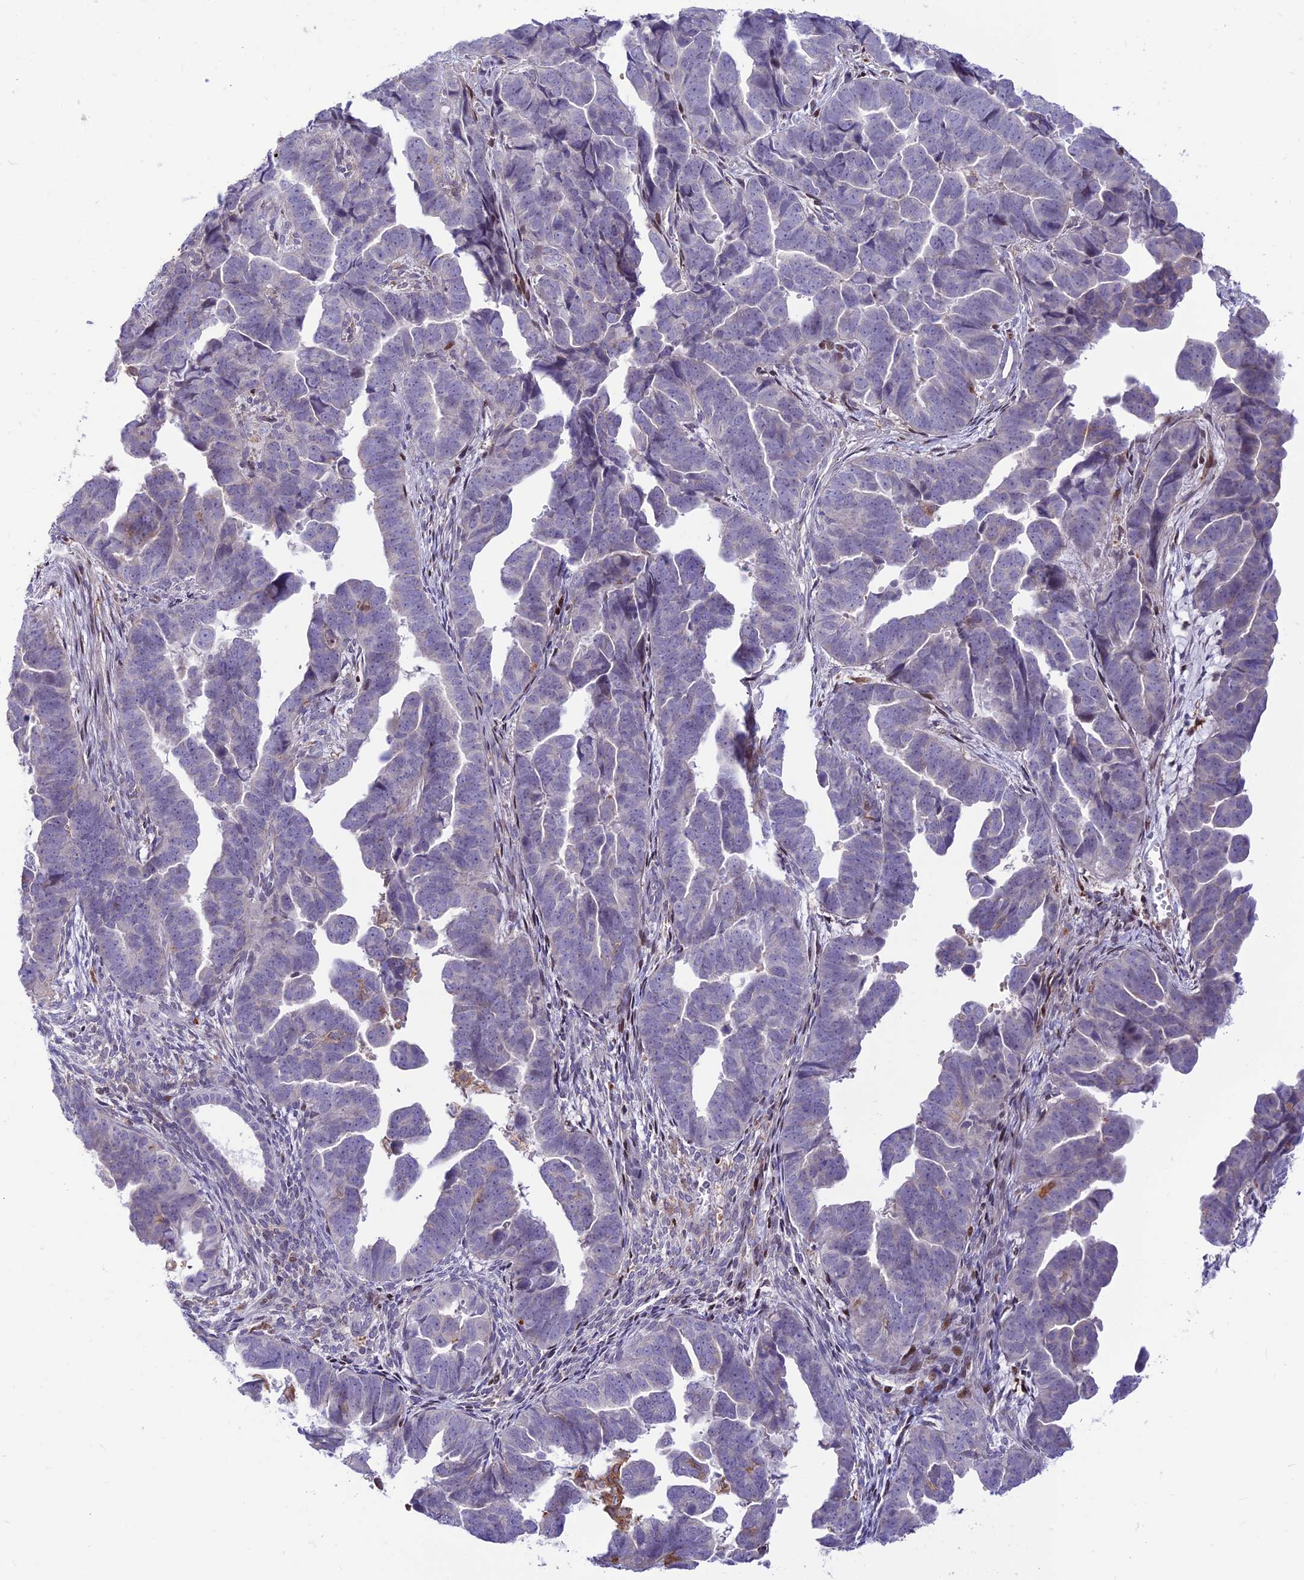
{"staining": {"intensity": "negative", "quantity": "none", "location": "none"}, "tissue": "endometrial cancer", "cell_type": "Tumor cells", "image_type": "cancer", "snomed": [{"axis": "morphology", "description": "Adenocarcinoma, NOS"}, {"axis": "topography", "description": "Endometrium"}], "caption": "Immunohistochemical staining of adenocarcinoma (endometrial) shows no significant expression in tumor cells.", "gene": "FAM186B", "patient": {"sex": "female", "age": 75}}